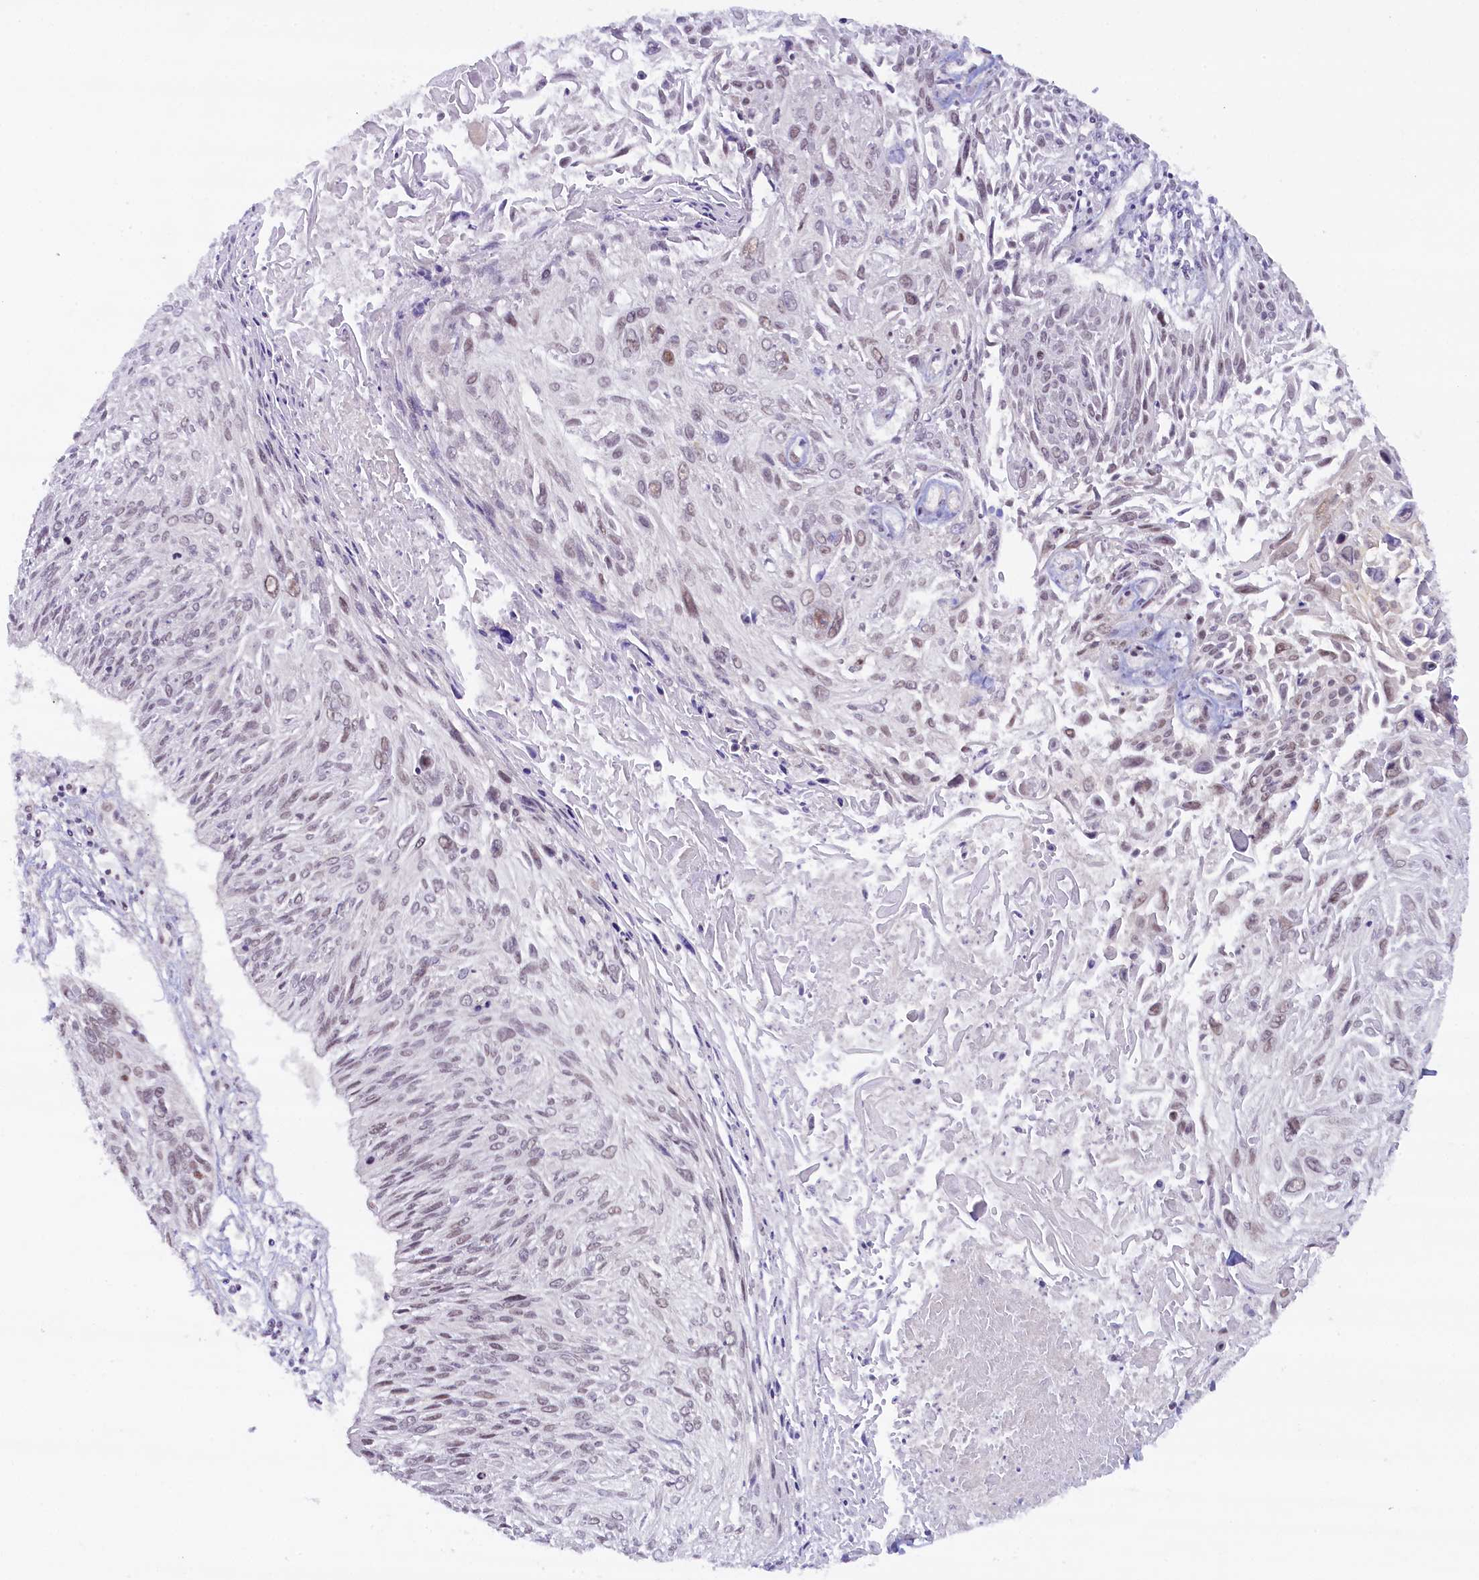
{"staining": {"intensity": "weak", "quantity": "25%-75%", "location": "nuclear"}, "tissue": "cervical cancer", "cell_type": "Tumor cells", "image_type": "cancer", "snomed": [{"axis": "morphology", "description": "Squamous cell carcinoma, NOS"}, {"axis": "topography", "description": "Cervix"}], "caption": "There is low levels of weak nuclear staining in tumor cells of cervical cancer (squamous cell carcinoma), as demonstrated by immunohistochemical staining (brown color).", "gene": "FCHO1", "patient": {"sex": "female", "age": 51}}